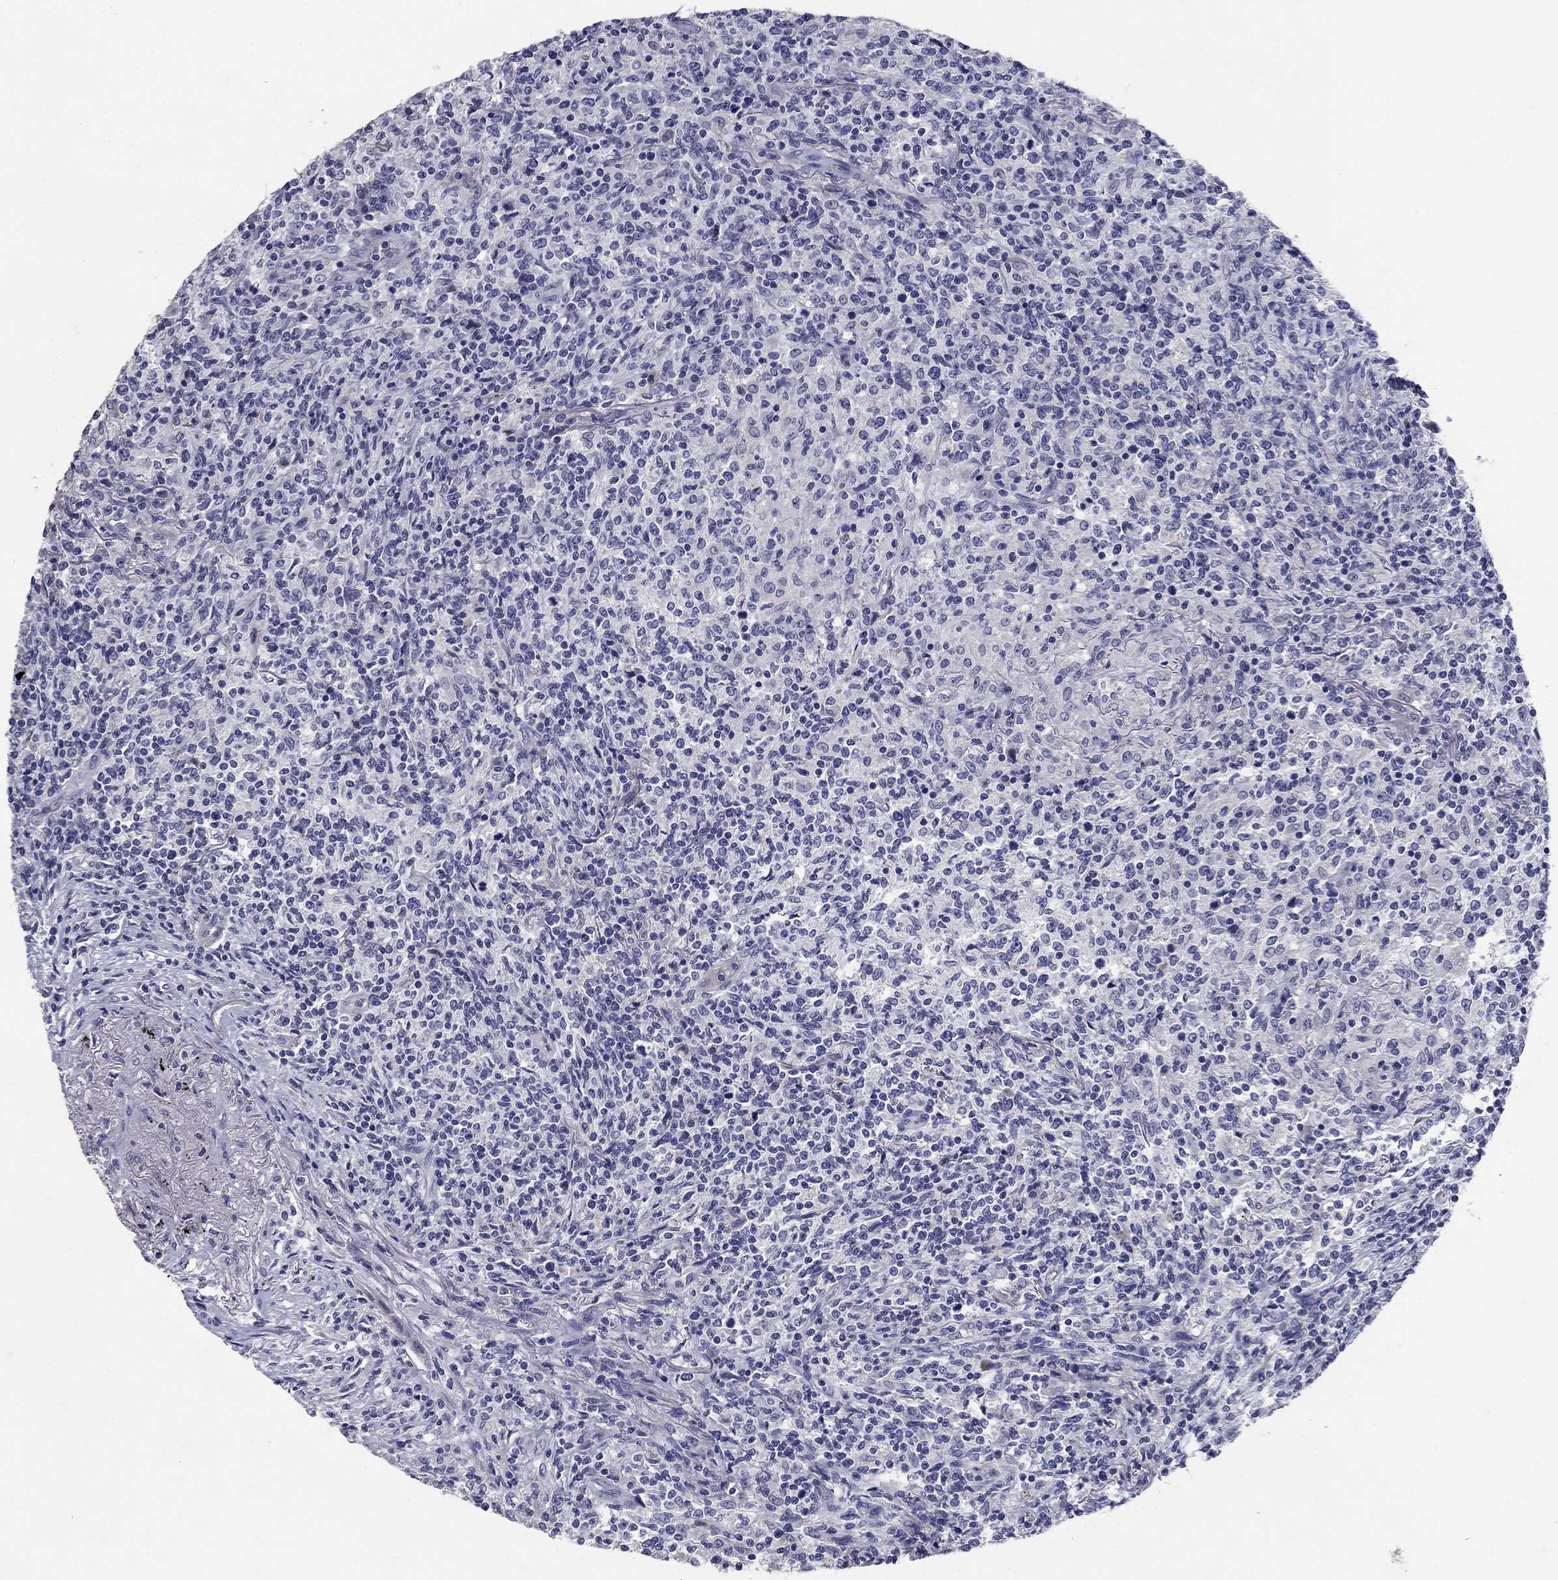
{"staining": {"intensity": "negative", "quantity": "none", "location": "none"}, "tissue": "lymphoma", "cell_type": "Tumor cells", "image_type": "cancer", "snomed": [{"axis": "morphology", "description": "Malignant lymphoma, non-Hodgkin's type, High grade"}, {"axis": "topography", "description": "Lung"}], "caption": "This is an immunohistochemistry (IHC) micrograph of human lymphoma. There is no positivity in tumor cells.", "gene": "POMC", "patient": {"sex": "male", "age": 79}}